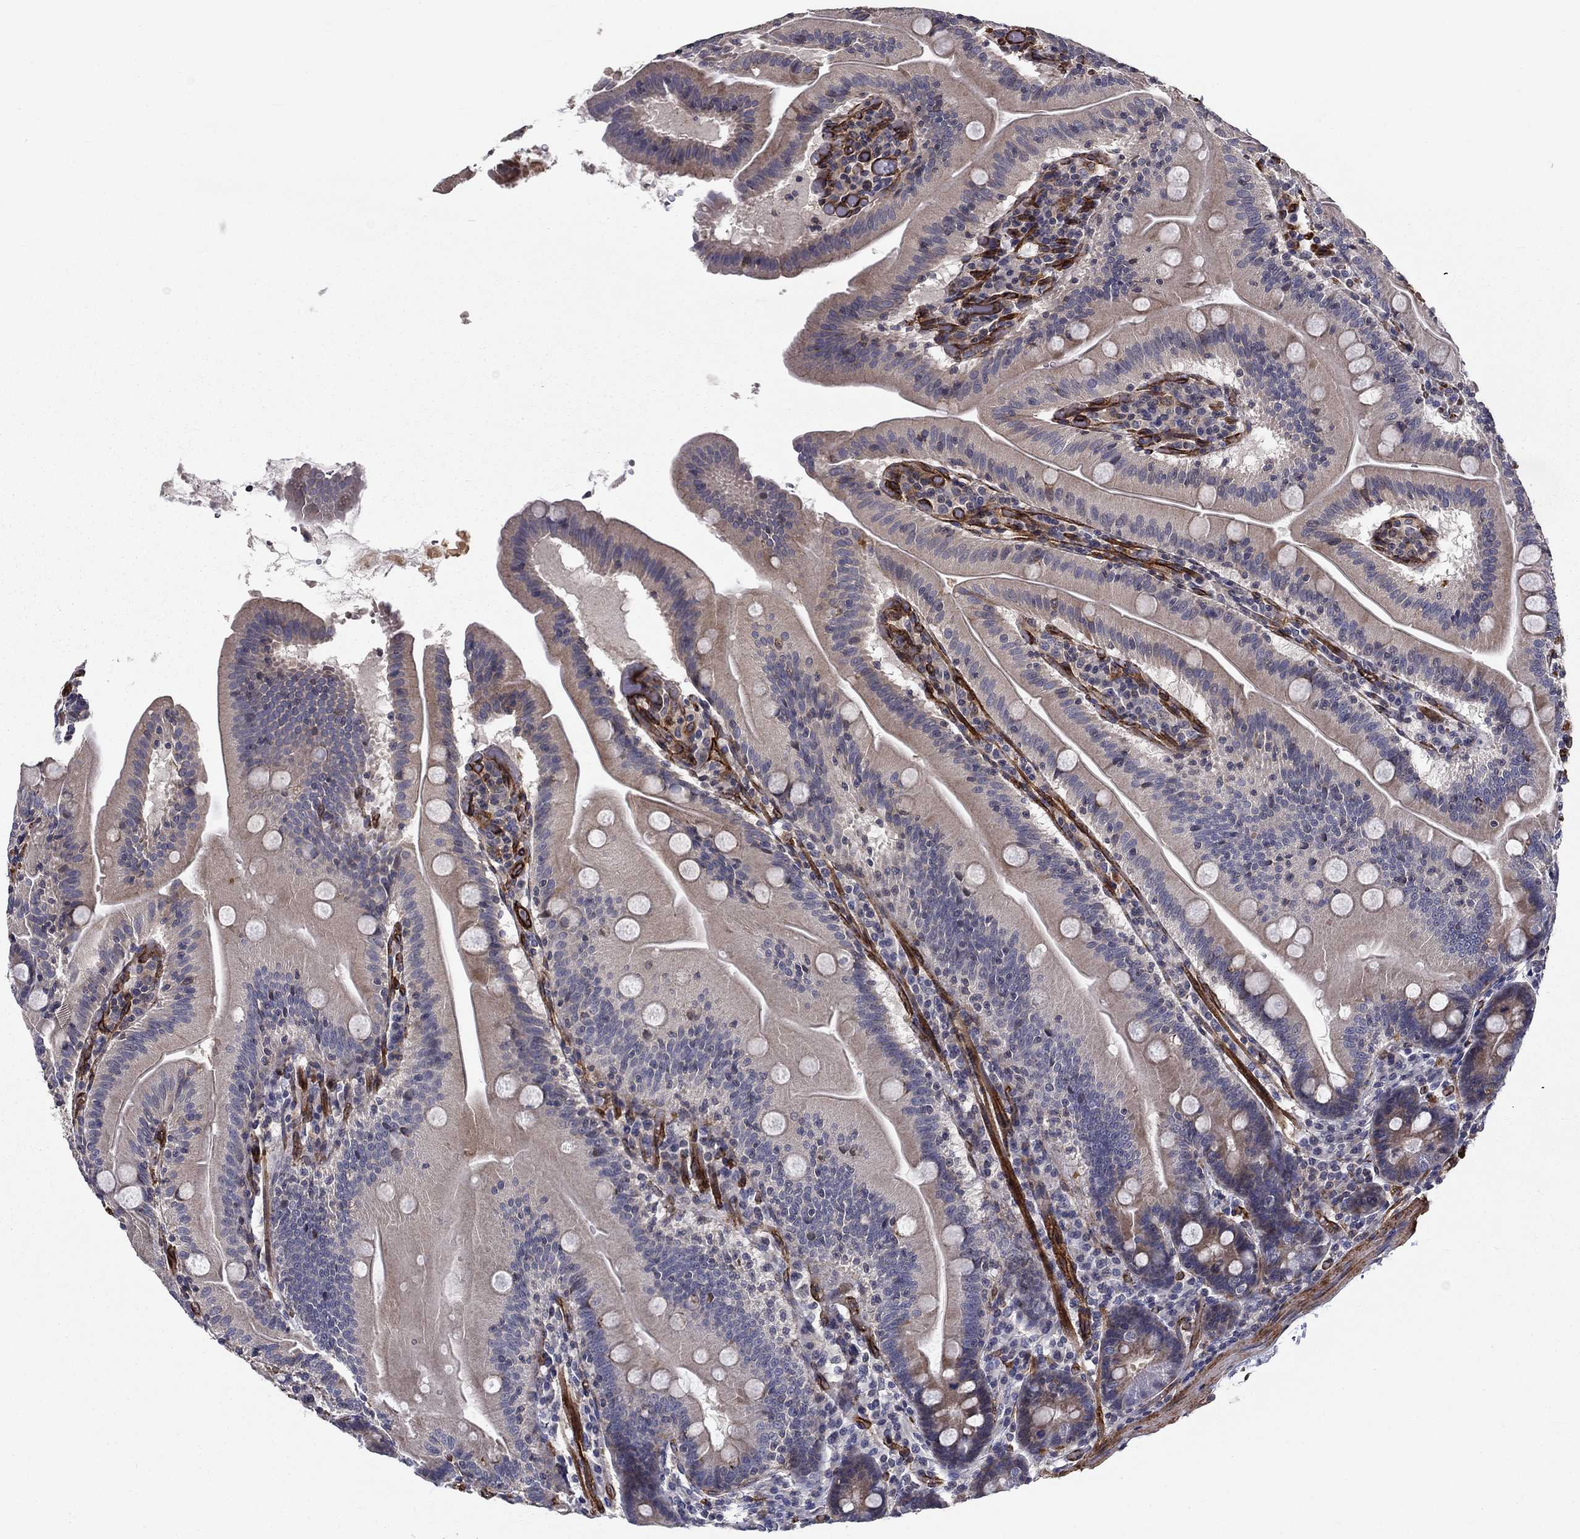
{"staining": {"intensity": "moderate", "quantity": "25%-75%", "location": "cytoplasmic/membranous"}, "tissue": "small intestine", "cell_type": "Glandular cells", "image_type": "normal", "snomed": [{"axis": "morphology", "description": "Normal tissue, NOS"}, {"axis": "topography", "description": "Small intestine"}], "caption": "Protein expression by immunohistochemistry (IHC) exhibits moderate cytoplasmic/membranous positivity in approximately 25%-75% of glandular cells in normal small intestine. The staining is performed using DAB (3,3'-diaminobenzidine) brown chromogen to label protein expression. The nuclei are counter-stained blue using hematoxylin.", "gene": "SYNC", "patient": {"sex": "male", "age": 37}}